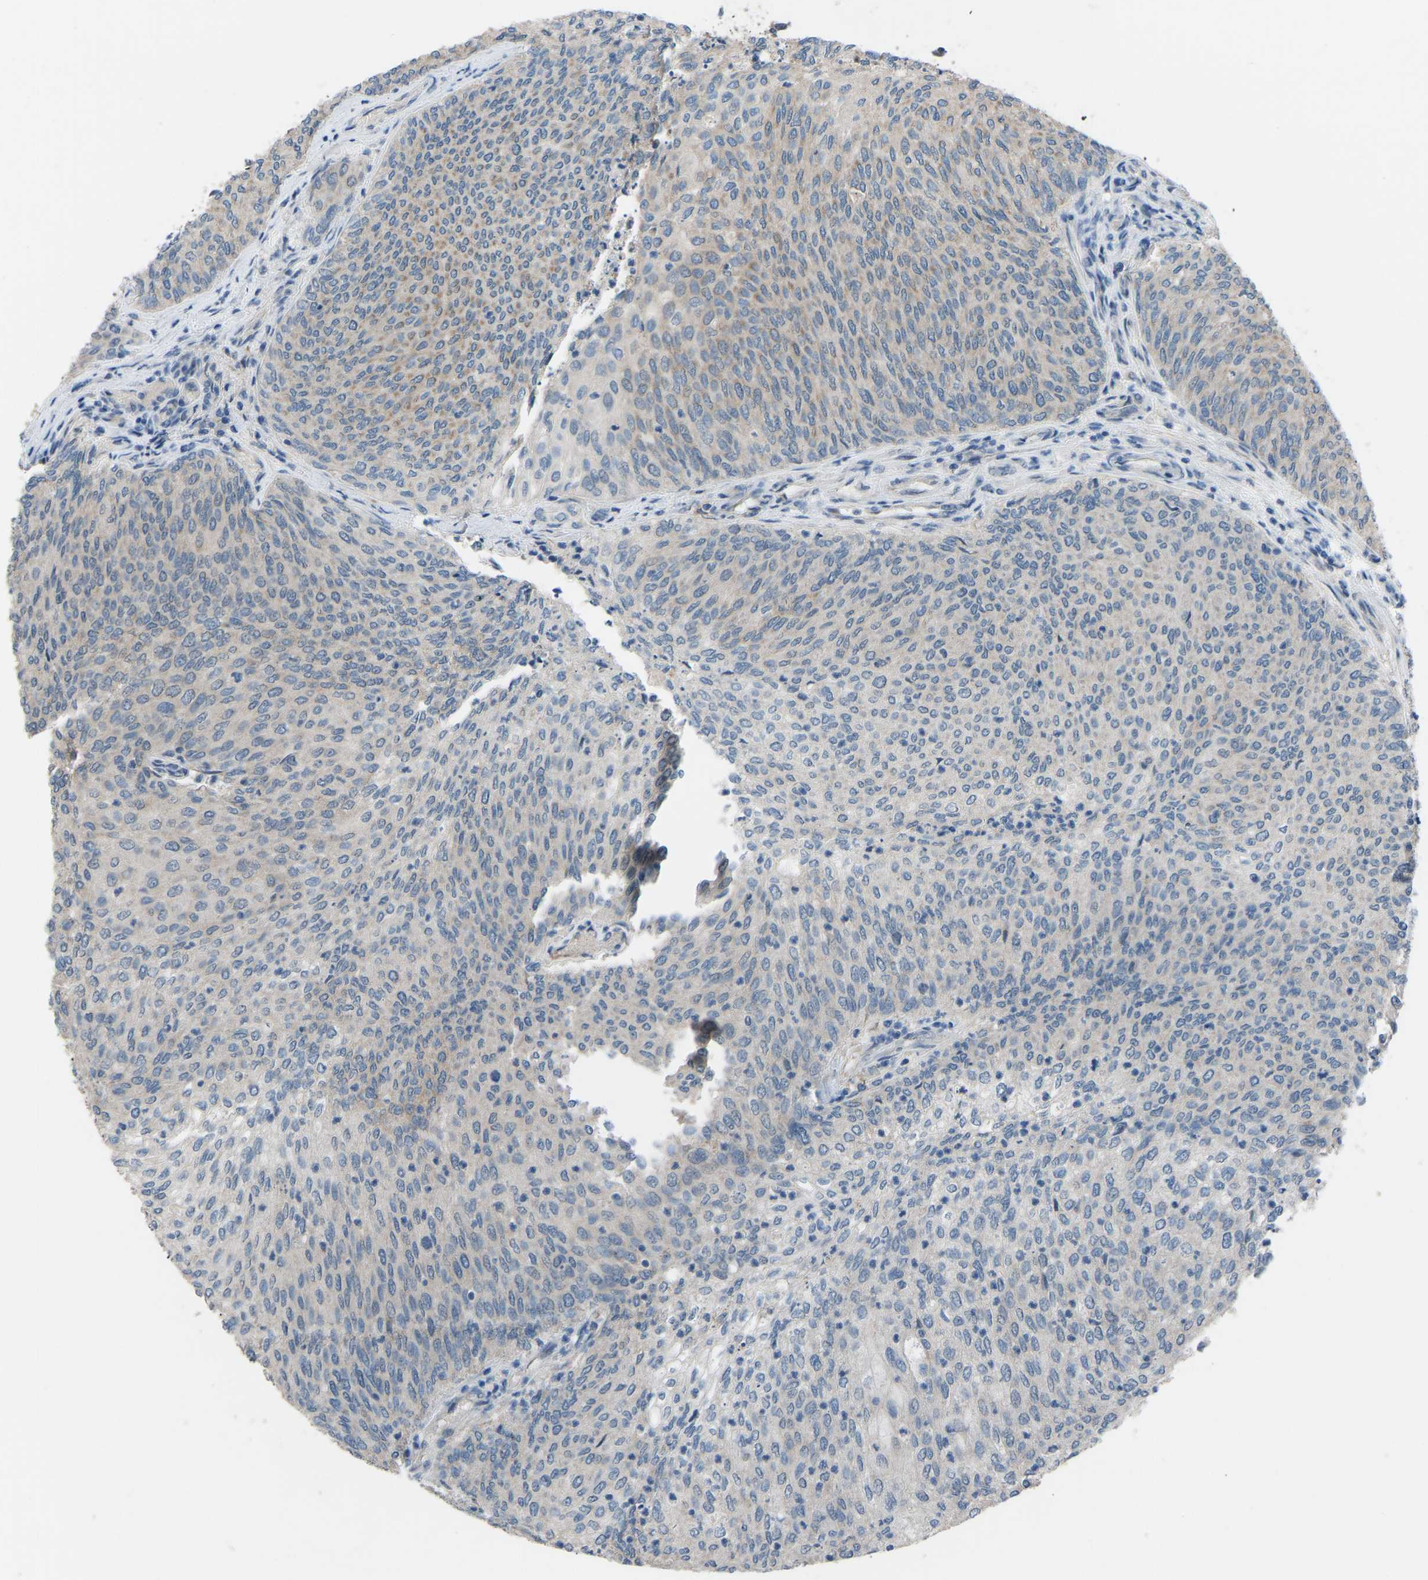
{"staining": {"intensity": "moderate", "quantity": "<25%", "location": "cytoplasmic/membranous"}, "tissue": "urothelial cancer", "cell_type": "Tumor cells", "image_type": "cancer", "snomed": [{"axis": "morphology", "description": "Urothelial carcinoma, Low grade"}, {"axis": "topography", "description": "Urinary bladder"}], "caption": "Immunohistochemistry (DAB (3,3'-diaminobenzidine)) staining of urothelial cancer demonstrates moderate cytoplasmic/membranous protein staining in about <25% of tumor cells.", "gene": "CDK2AP1", "patient": {"sex": "female", "age": 79}}